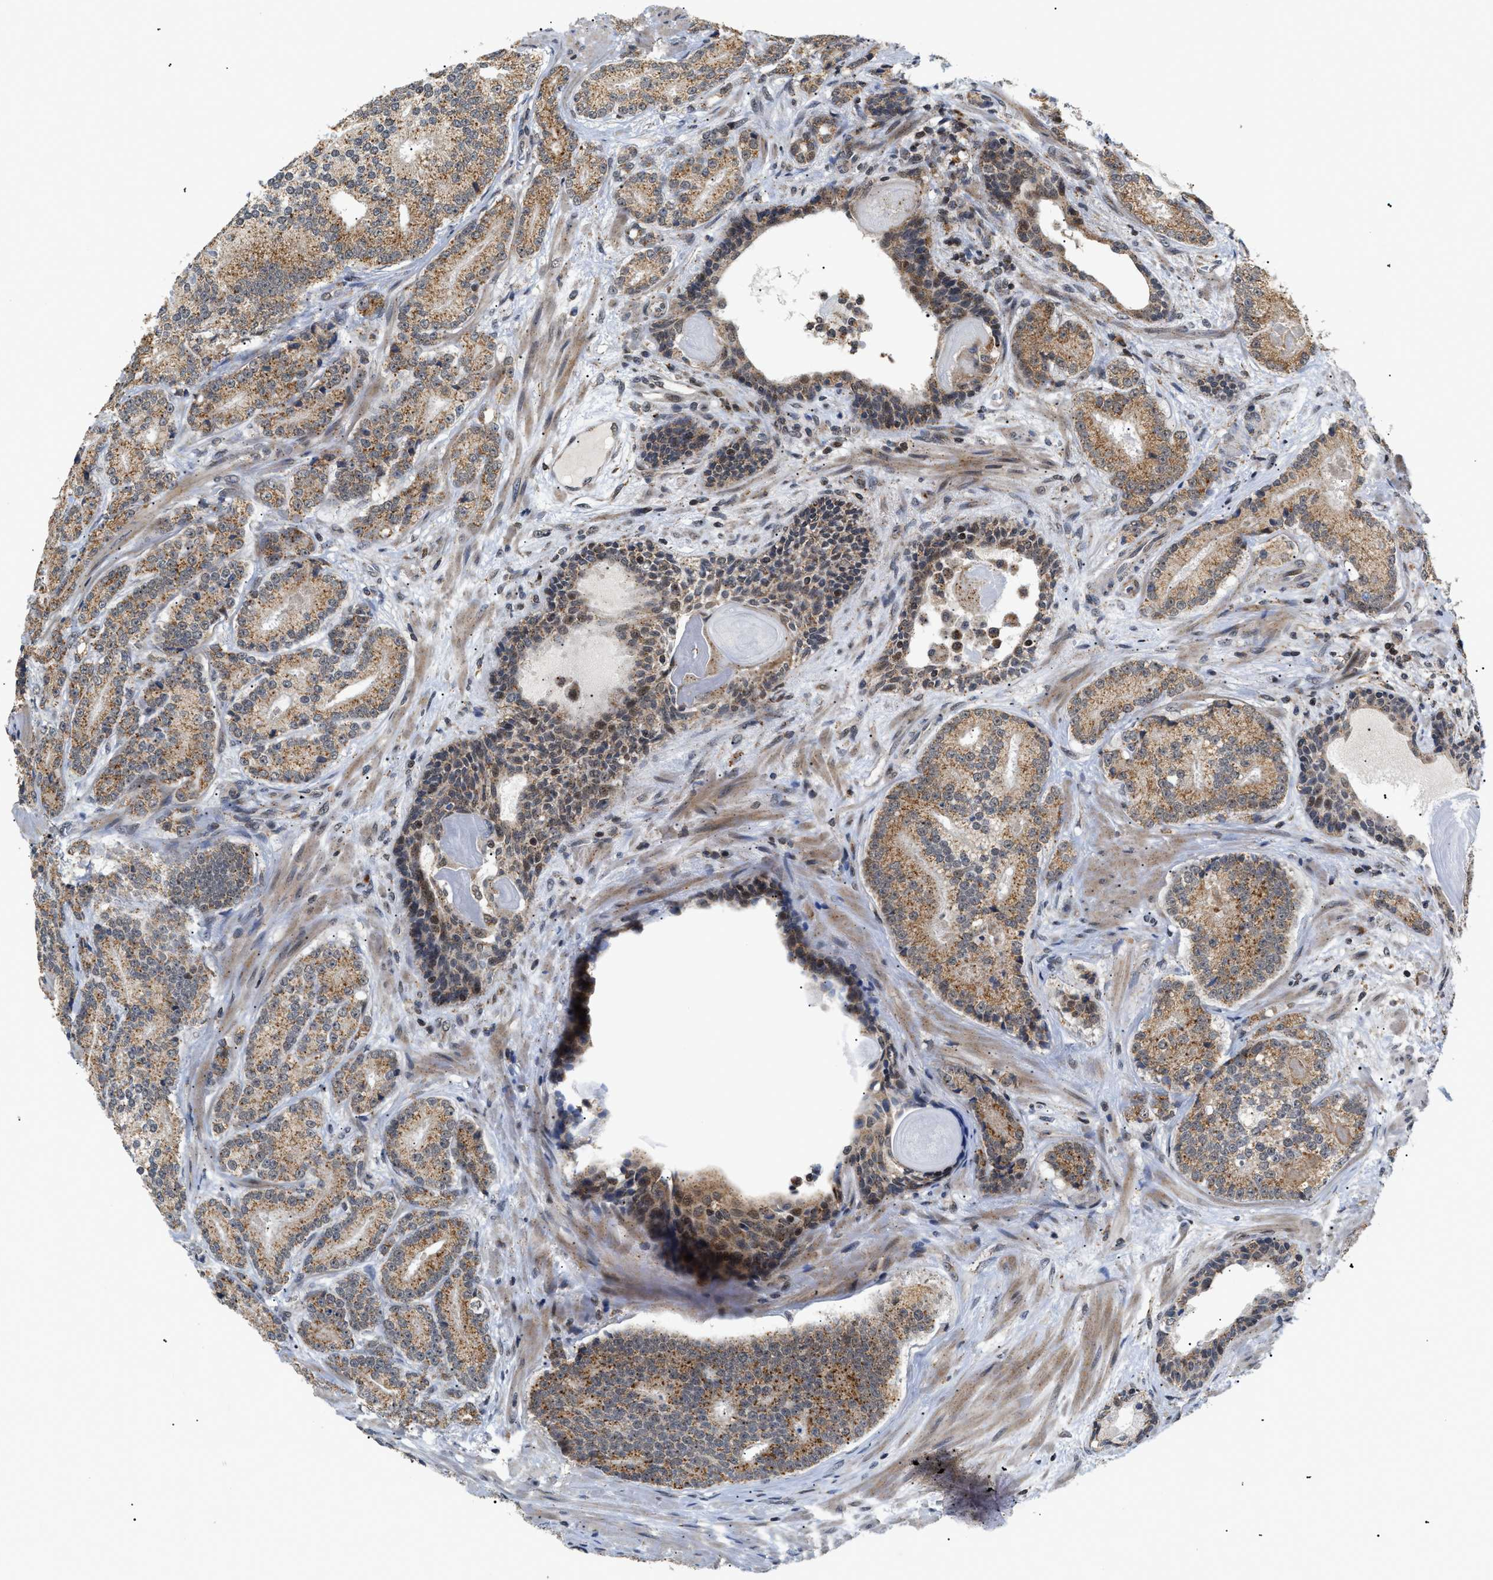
{"staining": {"intensity": "moderate", "quantity": ">75%", "location": "cytoplasmic/membranous"}, "tissue": "prostate cancer", "cell_type": "Tumor cells", "image_type": "cancer", "snomed": [{"axis": "morphology", "description": "Adenocarcinoma, High grade"}, {"axis": "topography", "description": "Prostate"}], "caption": "Protein positivity by immunohistochemistry demonstrates moderate cytoplasmic/membranous positivity in approximately >75% of tumor cells in prostate cancer.", "gene": "ZBTB11", "patient": {"sex": "male", "age": 61}}